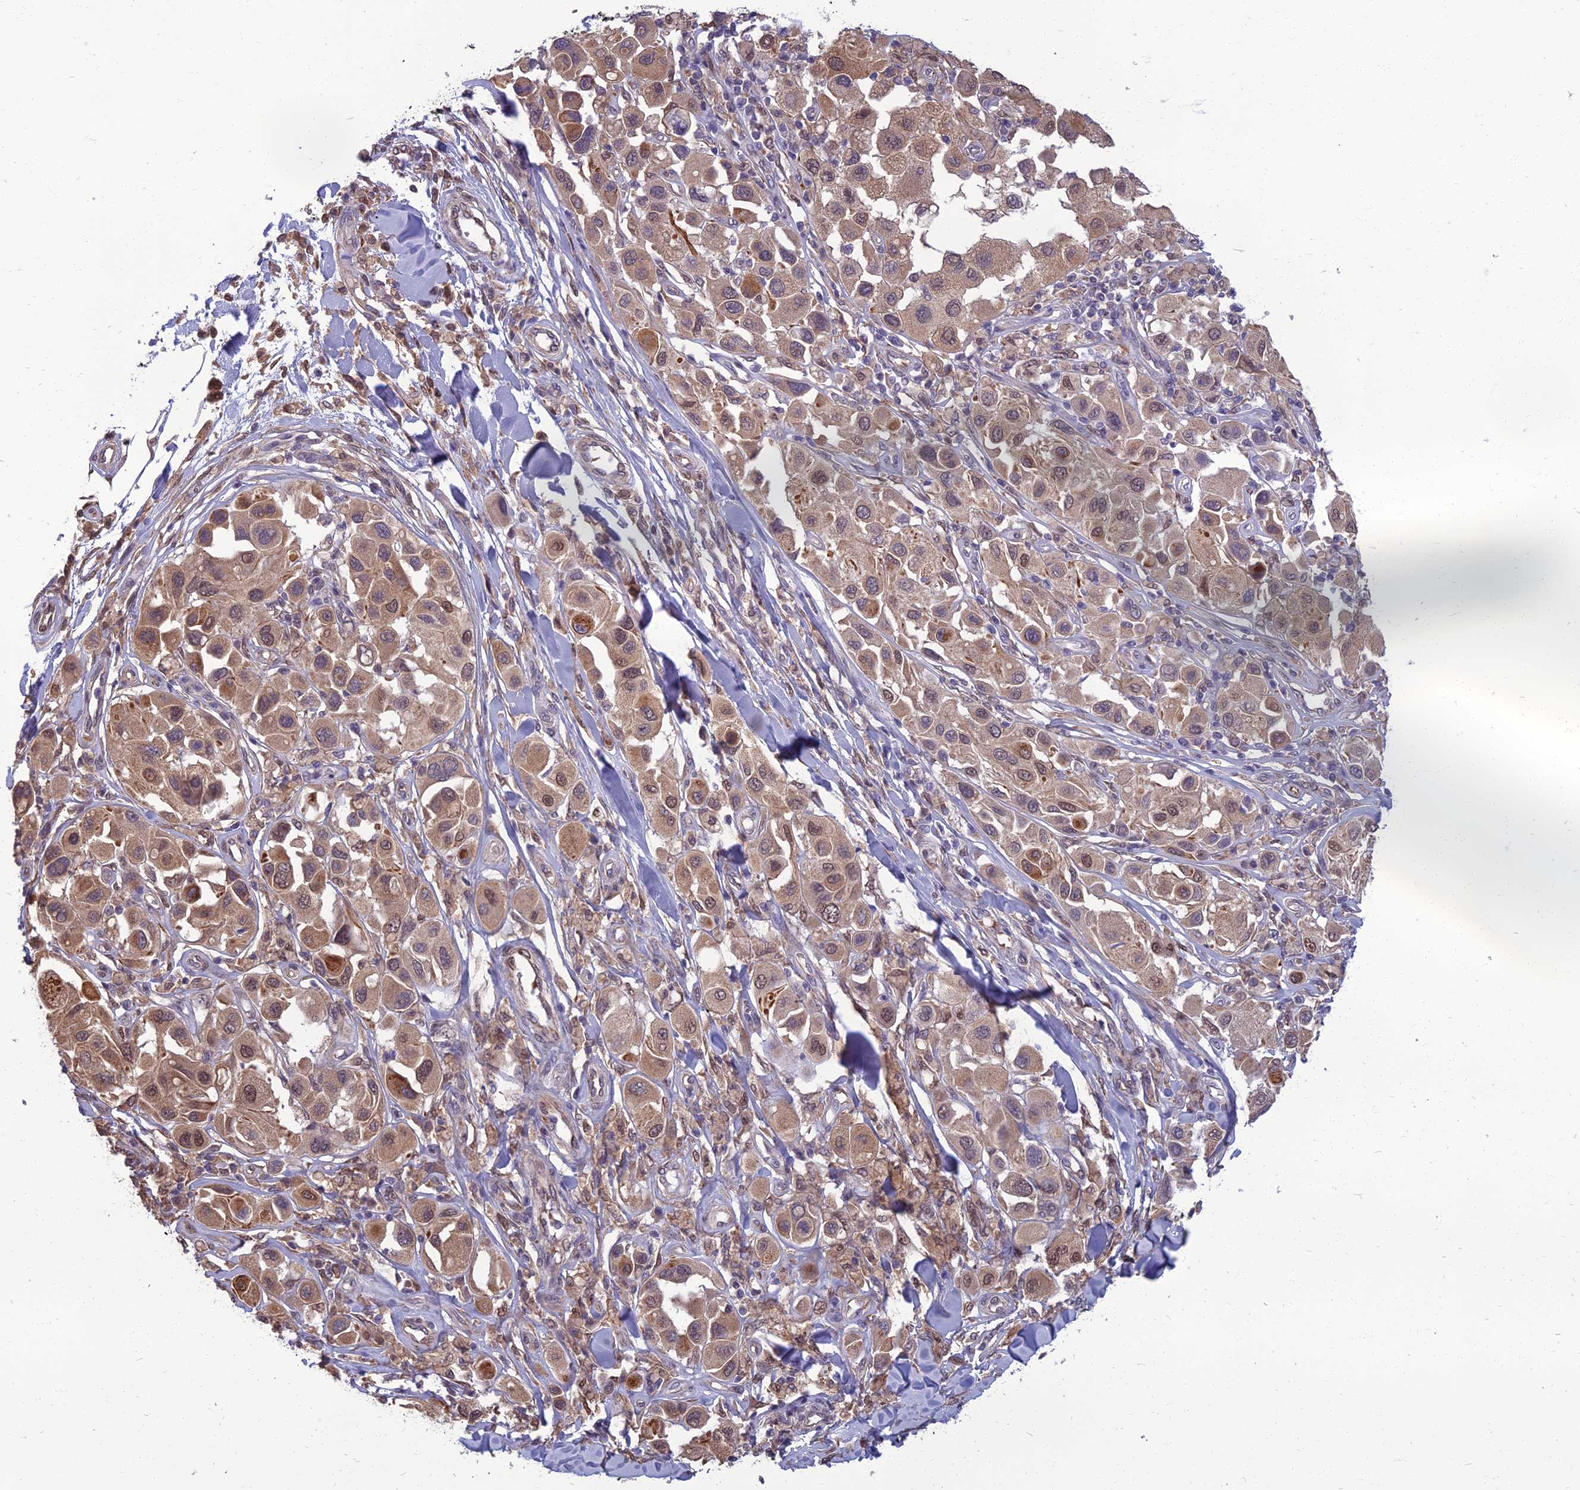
{"staining": {"intensity": "moderate", "quantity": ">75%", "location": "cytoplasmic/membranous,nuclear"}, "tissue": "melanoma", "cell_type": "Tumor cells", "image_type": "cancer", "snomed": [{"axis": "morphology", "description": "Malignant melanoma, Metastatic site"}, {"axis": "topography", "description": "Skin"}], "caption": "Immunohistochemical staining of melanoma reveals medium levels of moderate cytoplasmic/membranous and nuclear positivity in approximately >75% of tumor cells.", "gene": "NR4A3", "patient": {"sex": "male", "age": 41}}